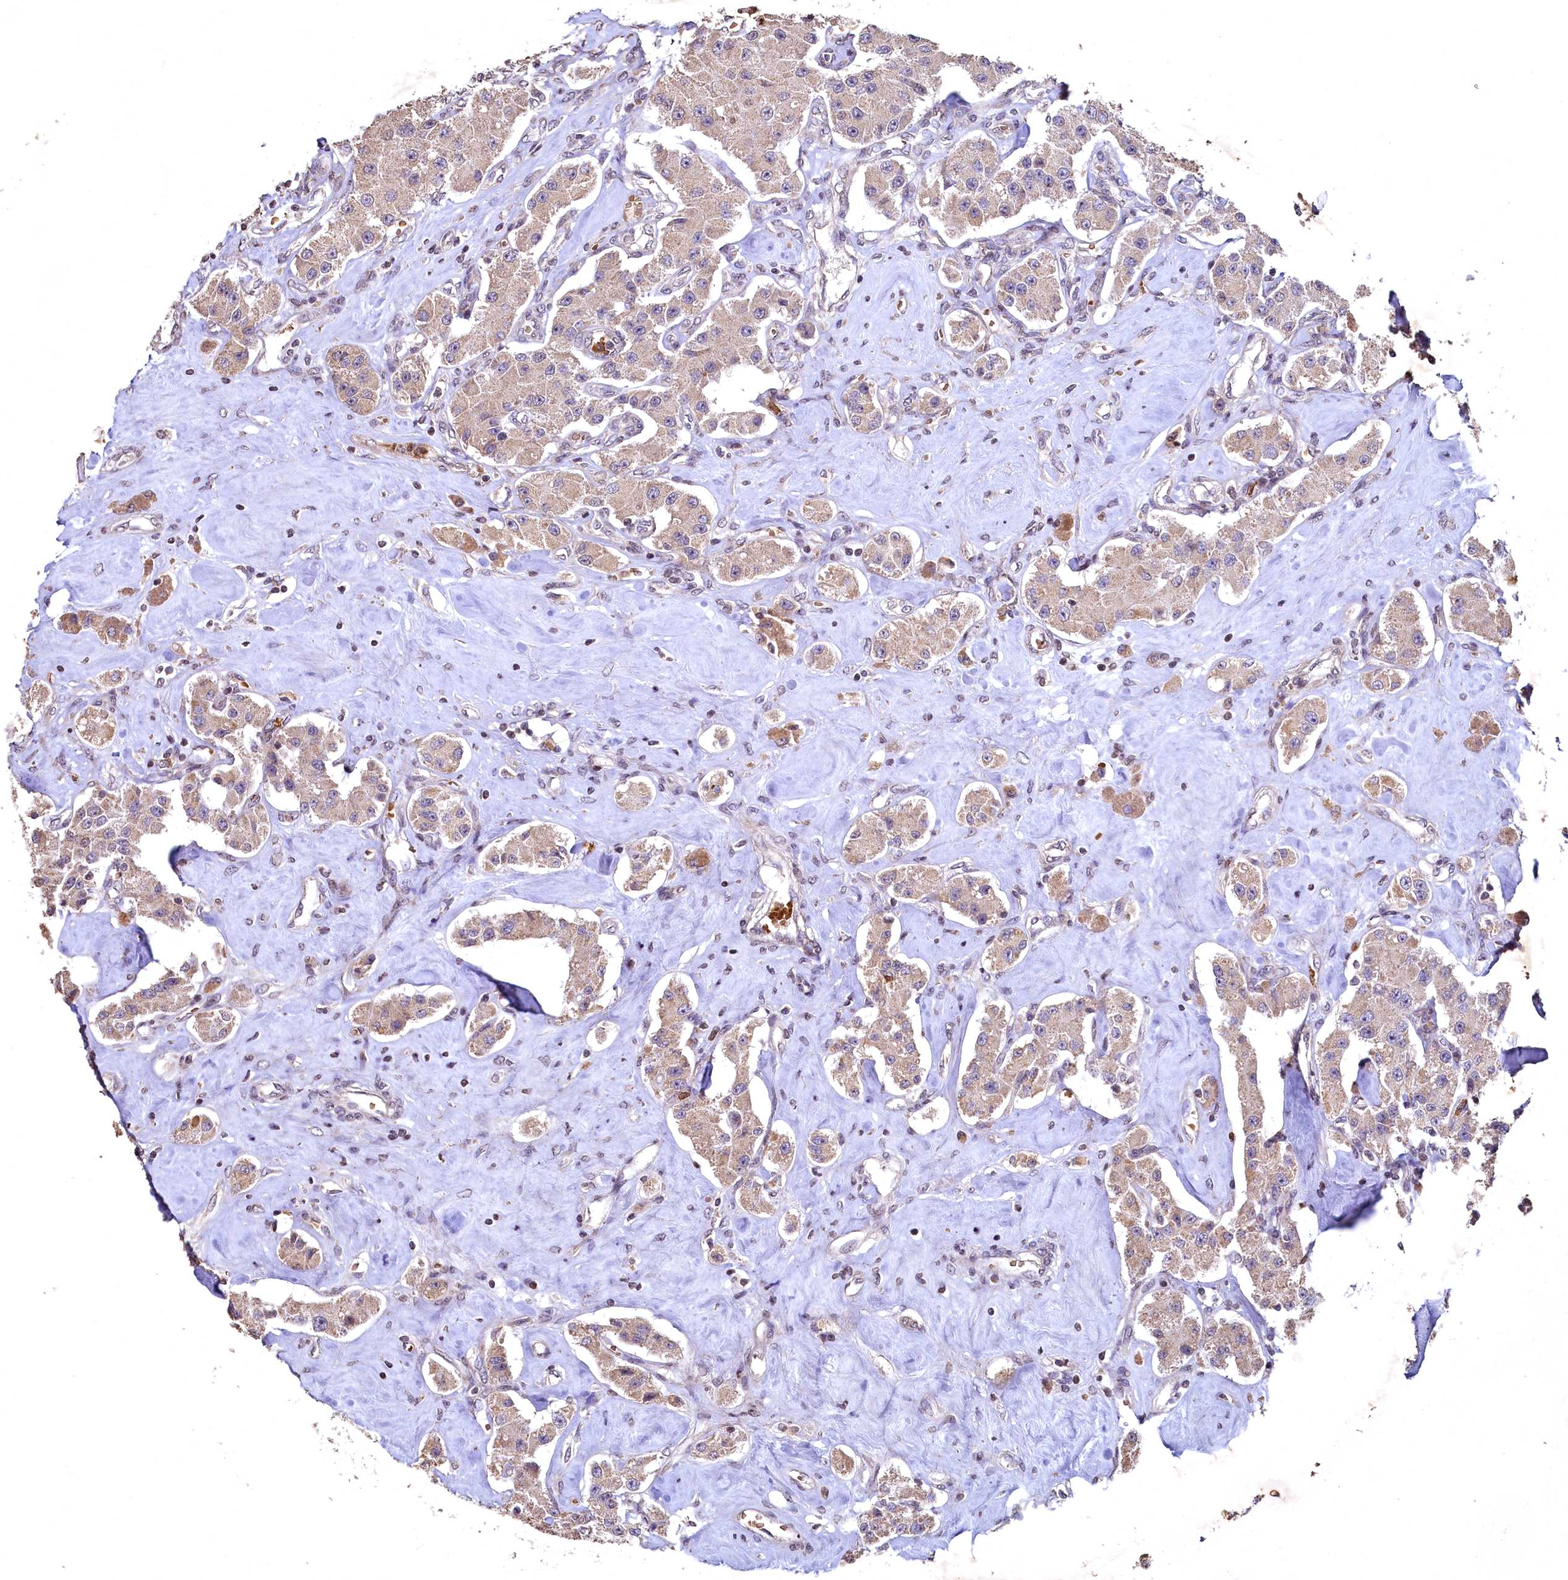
{"staining": {"intensity": "weak", "quantity": ">75%", "location": "cytoplasmic/membranous"}, "tissue": "carcinoid", "cell_type": "Tumor cells", "image_type": "cancer", "snomed": [{"axis": "morphology", "description": "Carcinoid, malignant, NOS"}, {"axis": "topography", "description": "Pancreas"}], "caption": "IHC image of human carcinoid stained for a protein (brown), which reveals low levels of weak cytoplasmic/membranous staining in approximately >75% of tumor cells.", "gene": "SPTA1", "patient": {"sex": "male", "age": 41}}